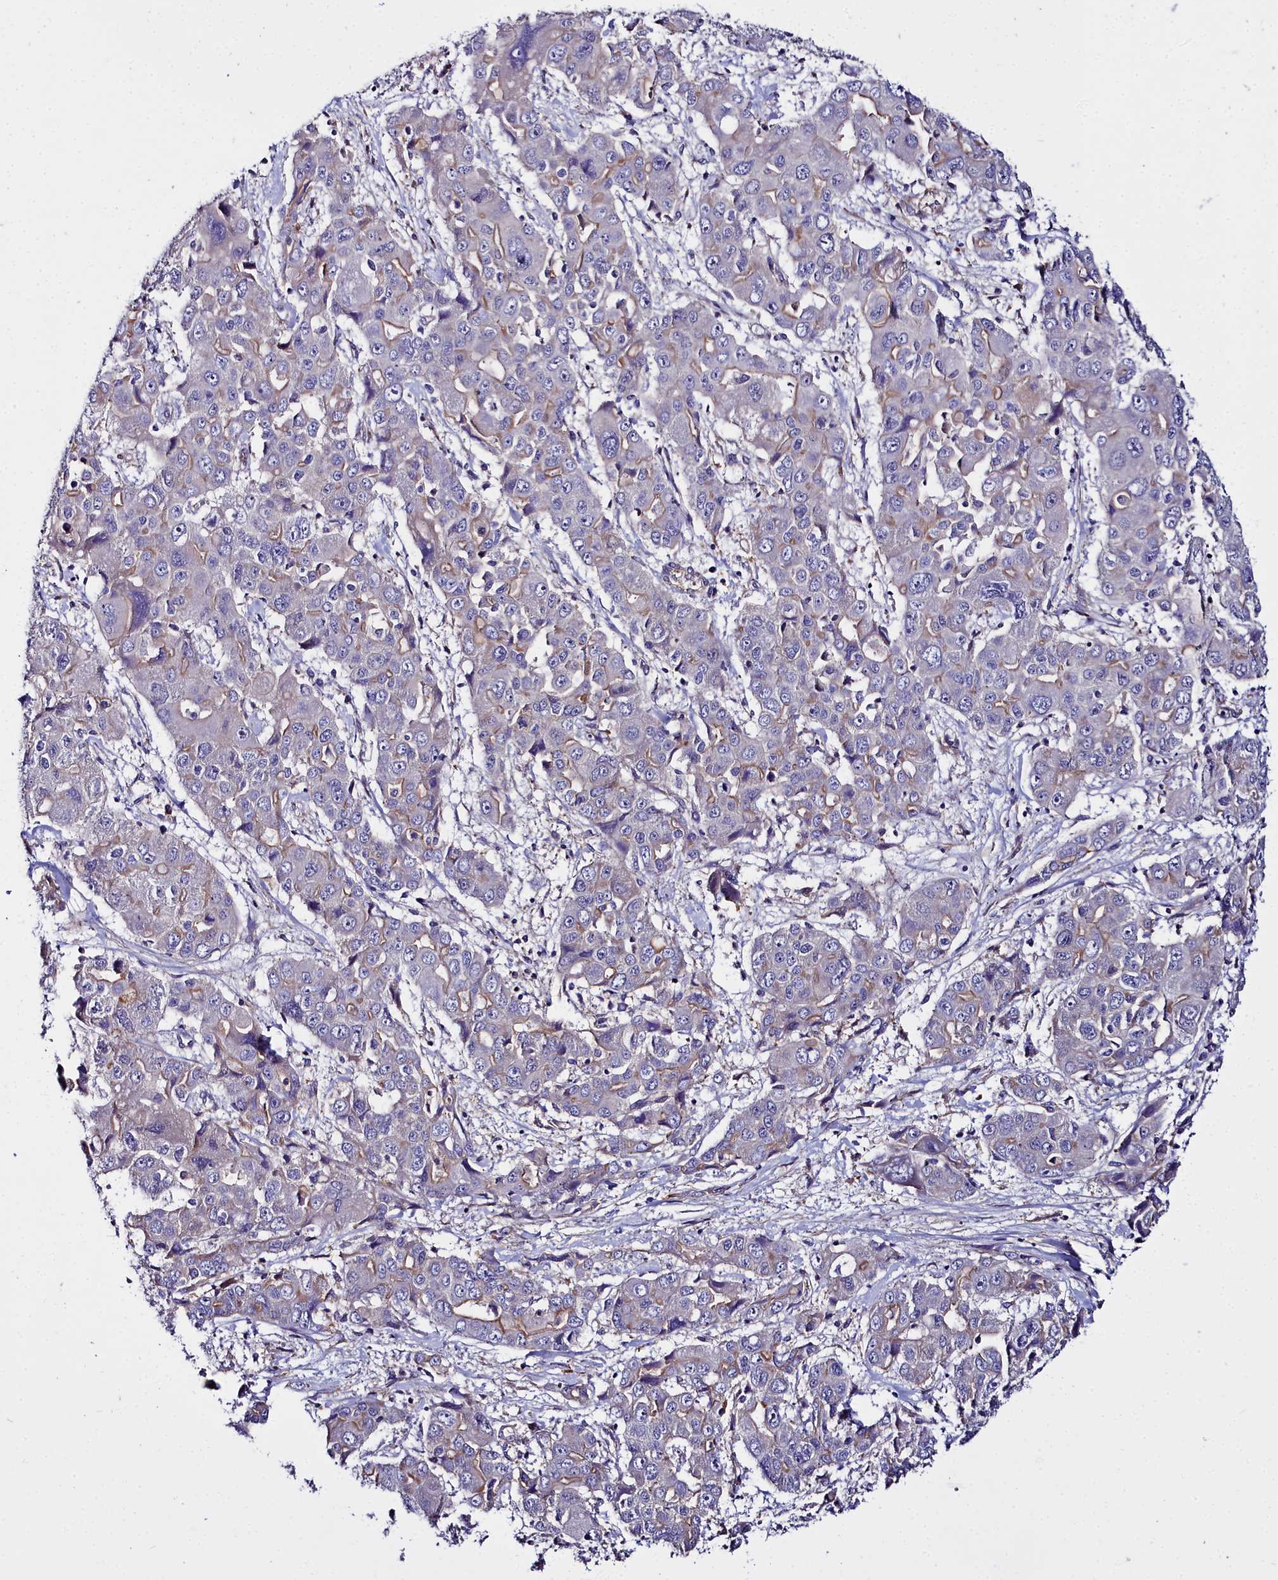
{"staining": {"intensity": "weak", "quantity": "<25%", "location": "cytoplasmic/membranous"}, "tissue": "liver cancer", "cell_type": "Tumor cells", "image_type": "cancer", "snomed": [{"axis": "morphology", "description": "Cholangiocarcinoma"}, {"axis": "topography", "description": "Liver"}], "caption": "This is a image of immunohistochemistry (IHC) staining of liver cancer (cholangiocarcinoma), which shows no staining in tumor cells. The staining is performed using DAB brown chromogen with nuclei counter-stained in using hematoxylin.", "gene": "FADS3", "patient": {"sex": "male", "age": 67}}